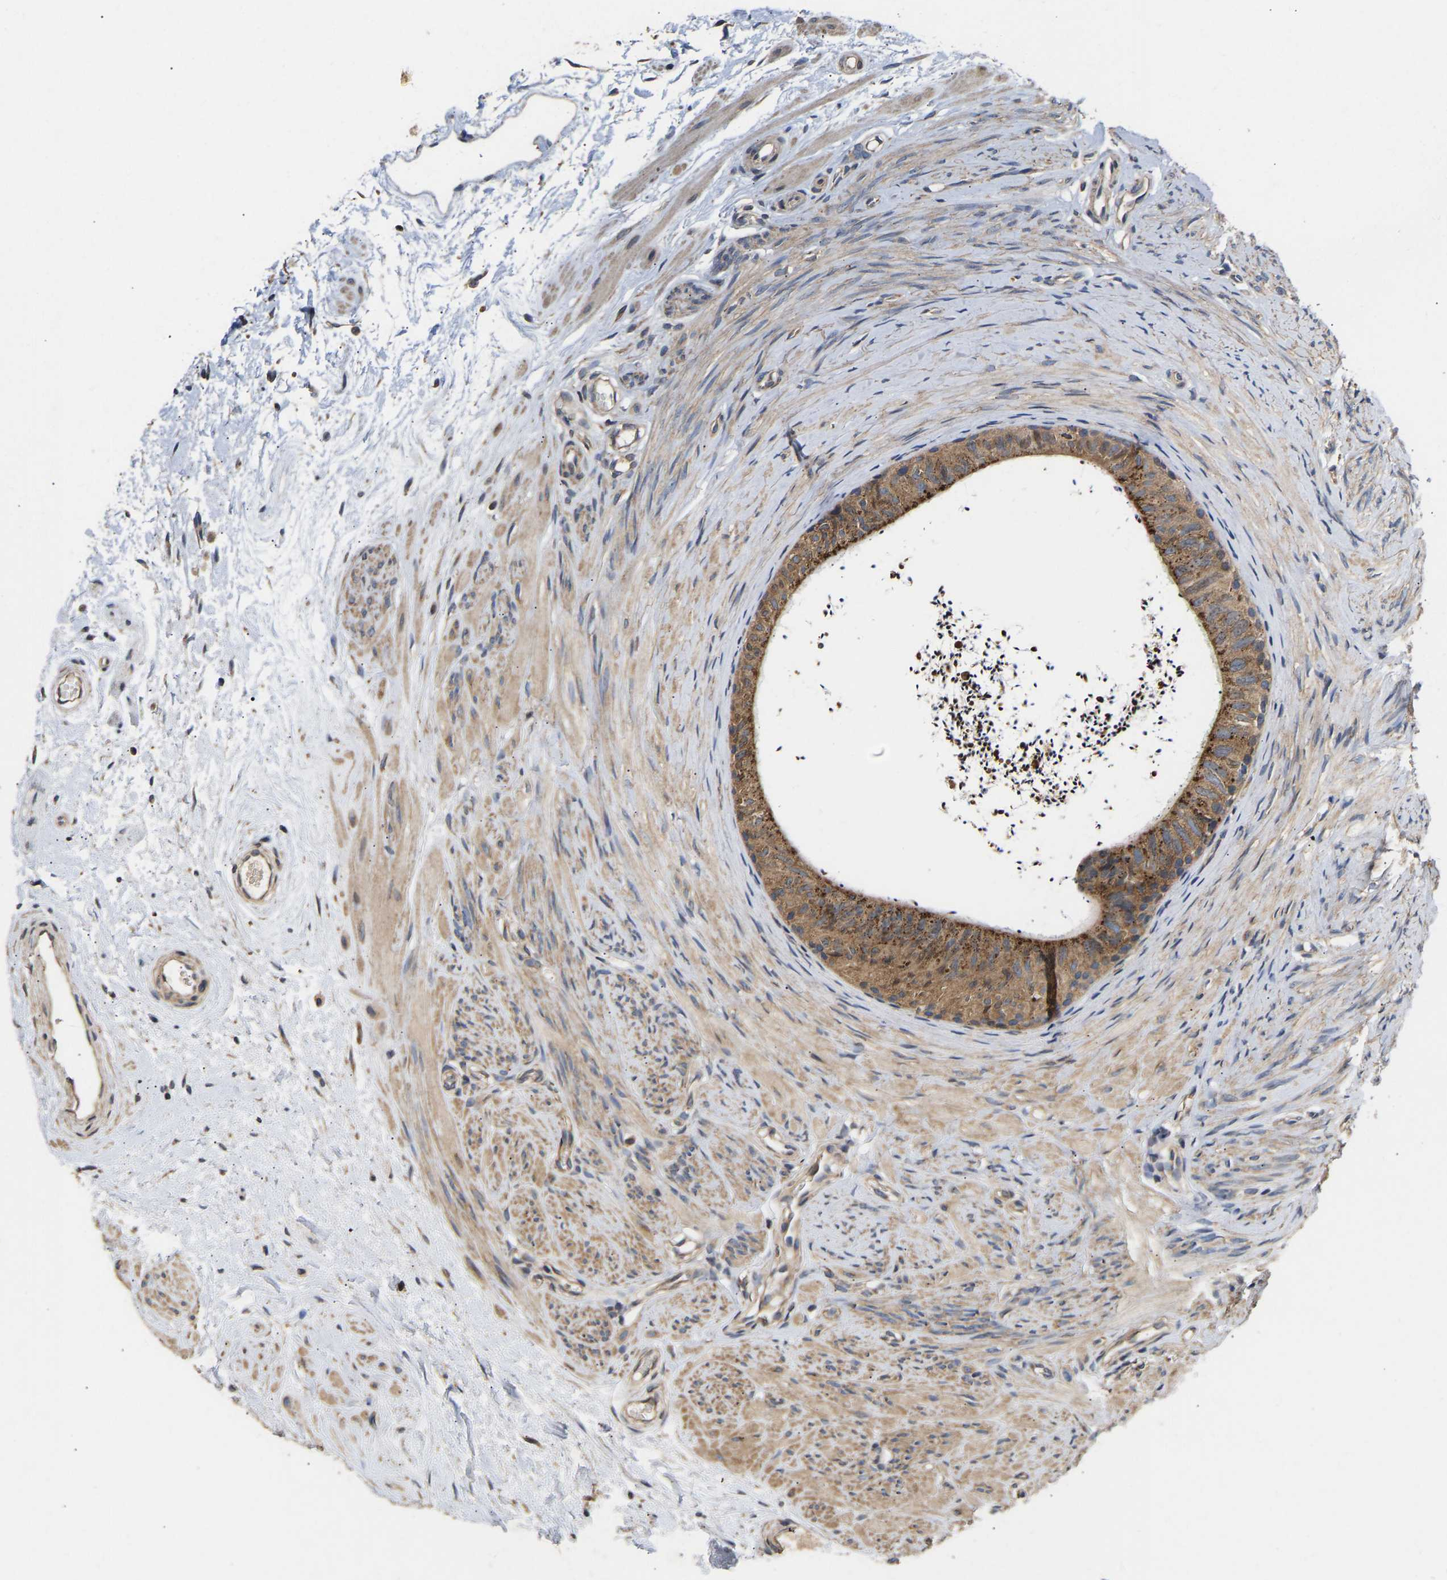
{"staining": {"intensity": "moderate", "quantity": ">75%", "location": "cytoplasmic/membranous"}, "tissue": "epididymis", "cell_type": "Glandular cells", "image_type": "normal", "snomed": [{"axis": "morphology", "description": "Normal tissue, NOS"}, {"axis": "topography", "description": "Epididymis"}], "caption": "A medium amount of moderate cytoplasmic/membranous positivity is seen in approximately >75% of glandular cells in benign epididymis.", "gene": "AIMP2", "patient": {"sex": "male", "age": 56}}